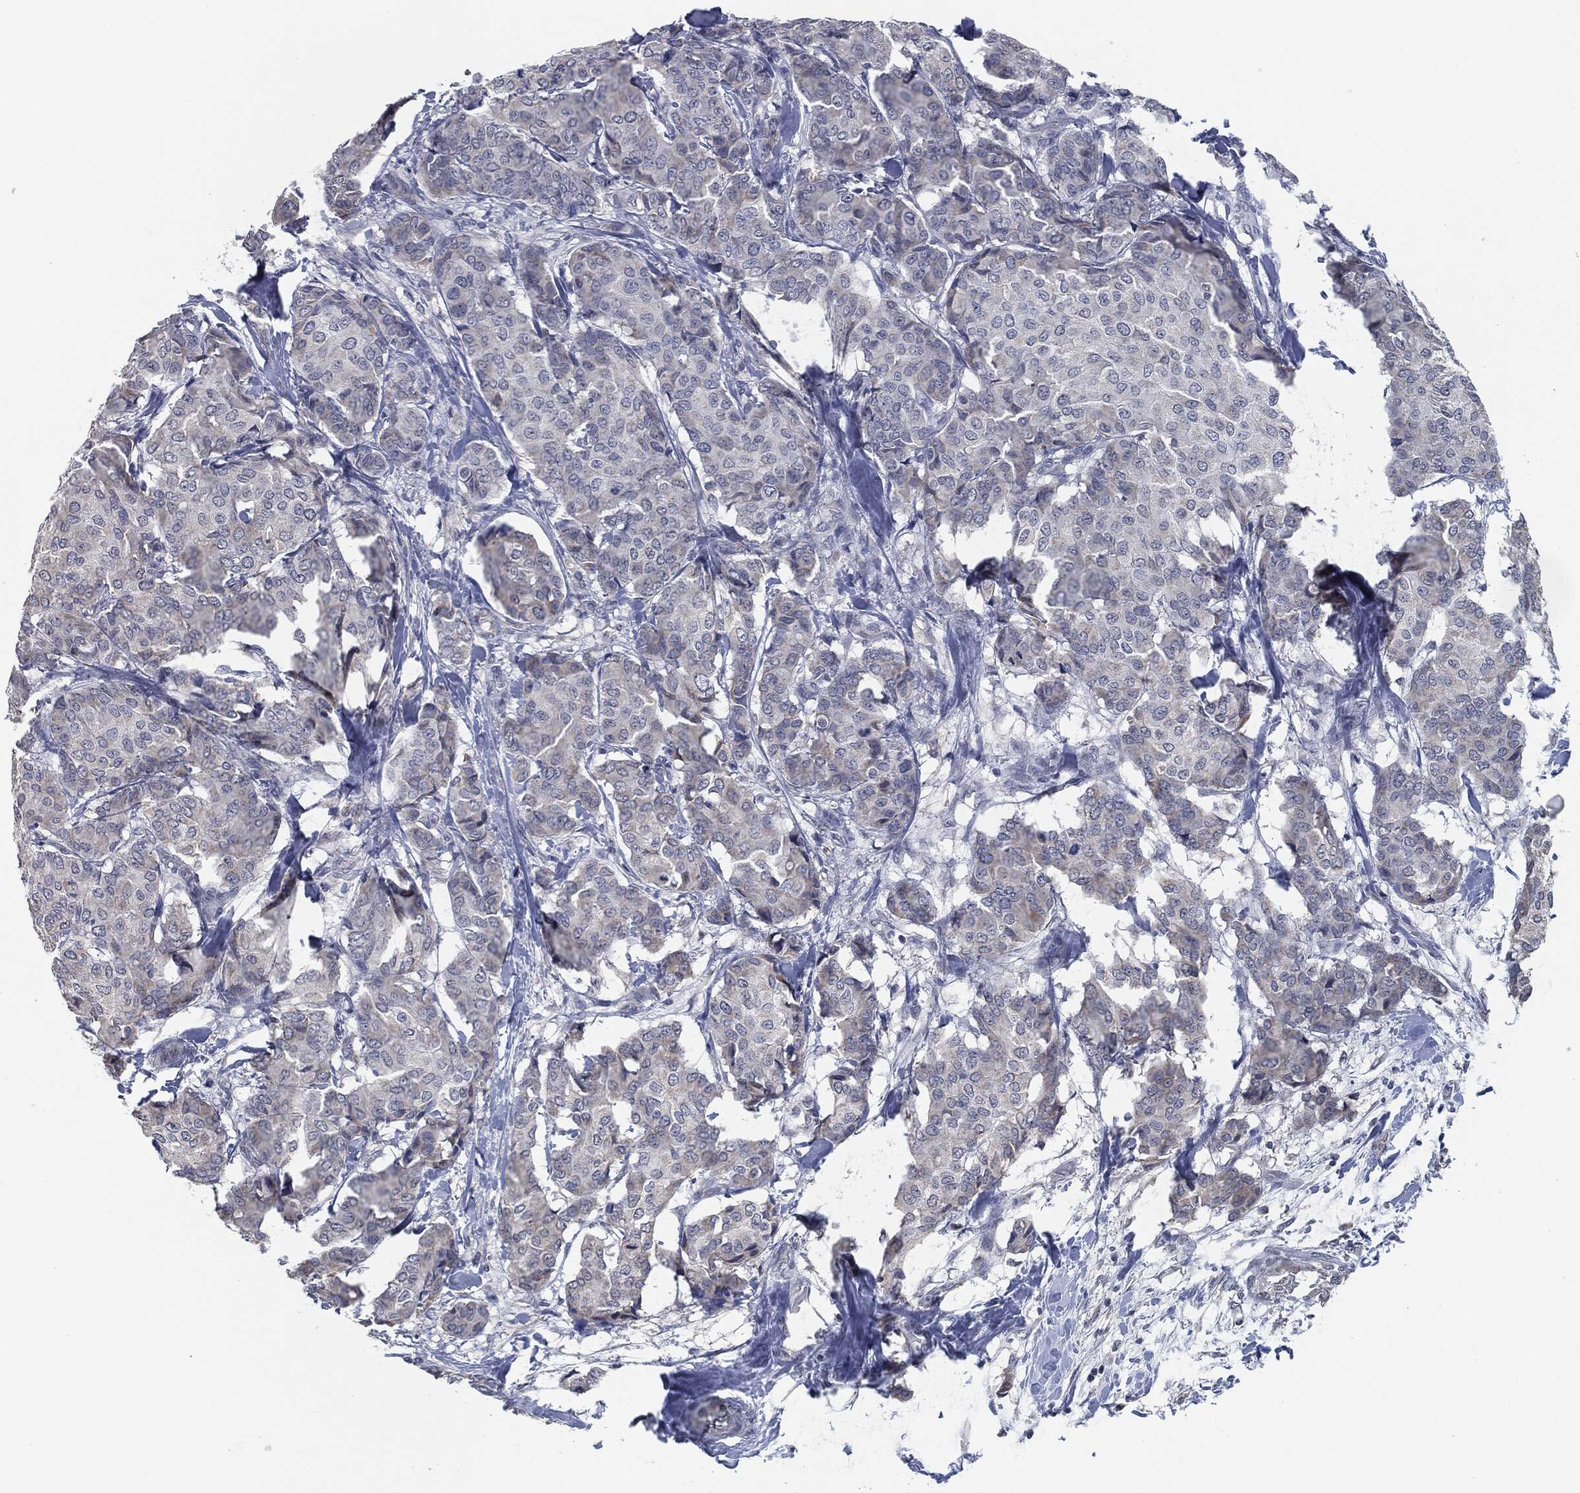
{"staining": {"intensity": "negative", "quantity": "none", "location": "none"}, "tissue": "breast cancer", "cell_type": "Tumor cells", "image_type": "cancer", "snomed": [{"axis": "morphology", "description": "Duct carcinoma"}, {"axis": "topography", "description": "Breast"}], "caption": "Tumor cells show no significant positivity in invasive ductal carcinoma (breast). (DAB immunohistochemistry (IHC) visualized using brightfield microscopy, high magnification).", "gene": "IL2RG", "patient": {"sex": "female", "age": 75}}